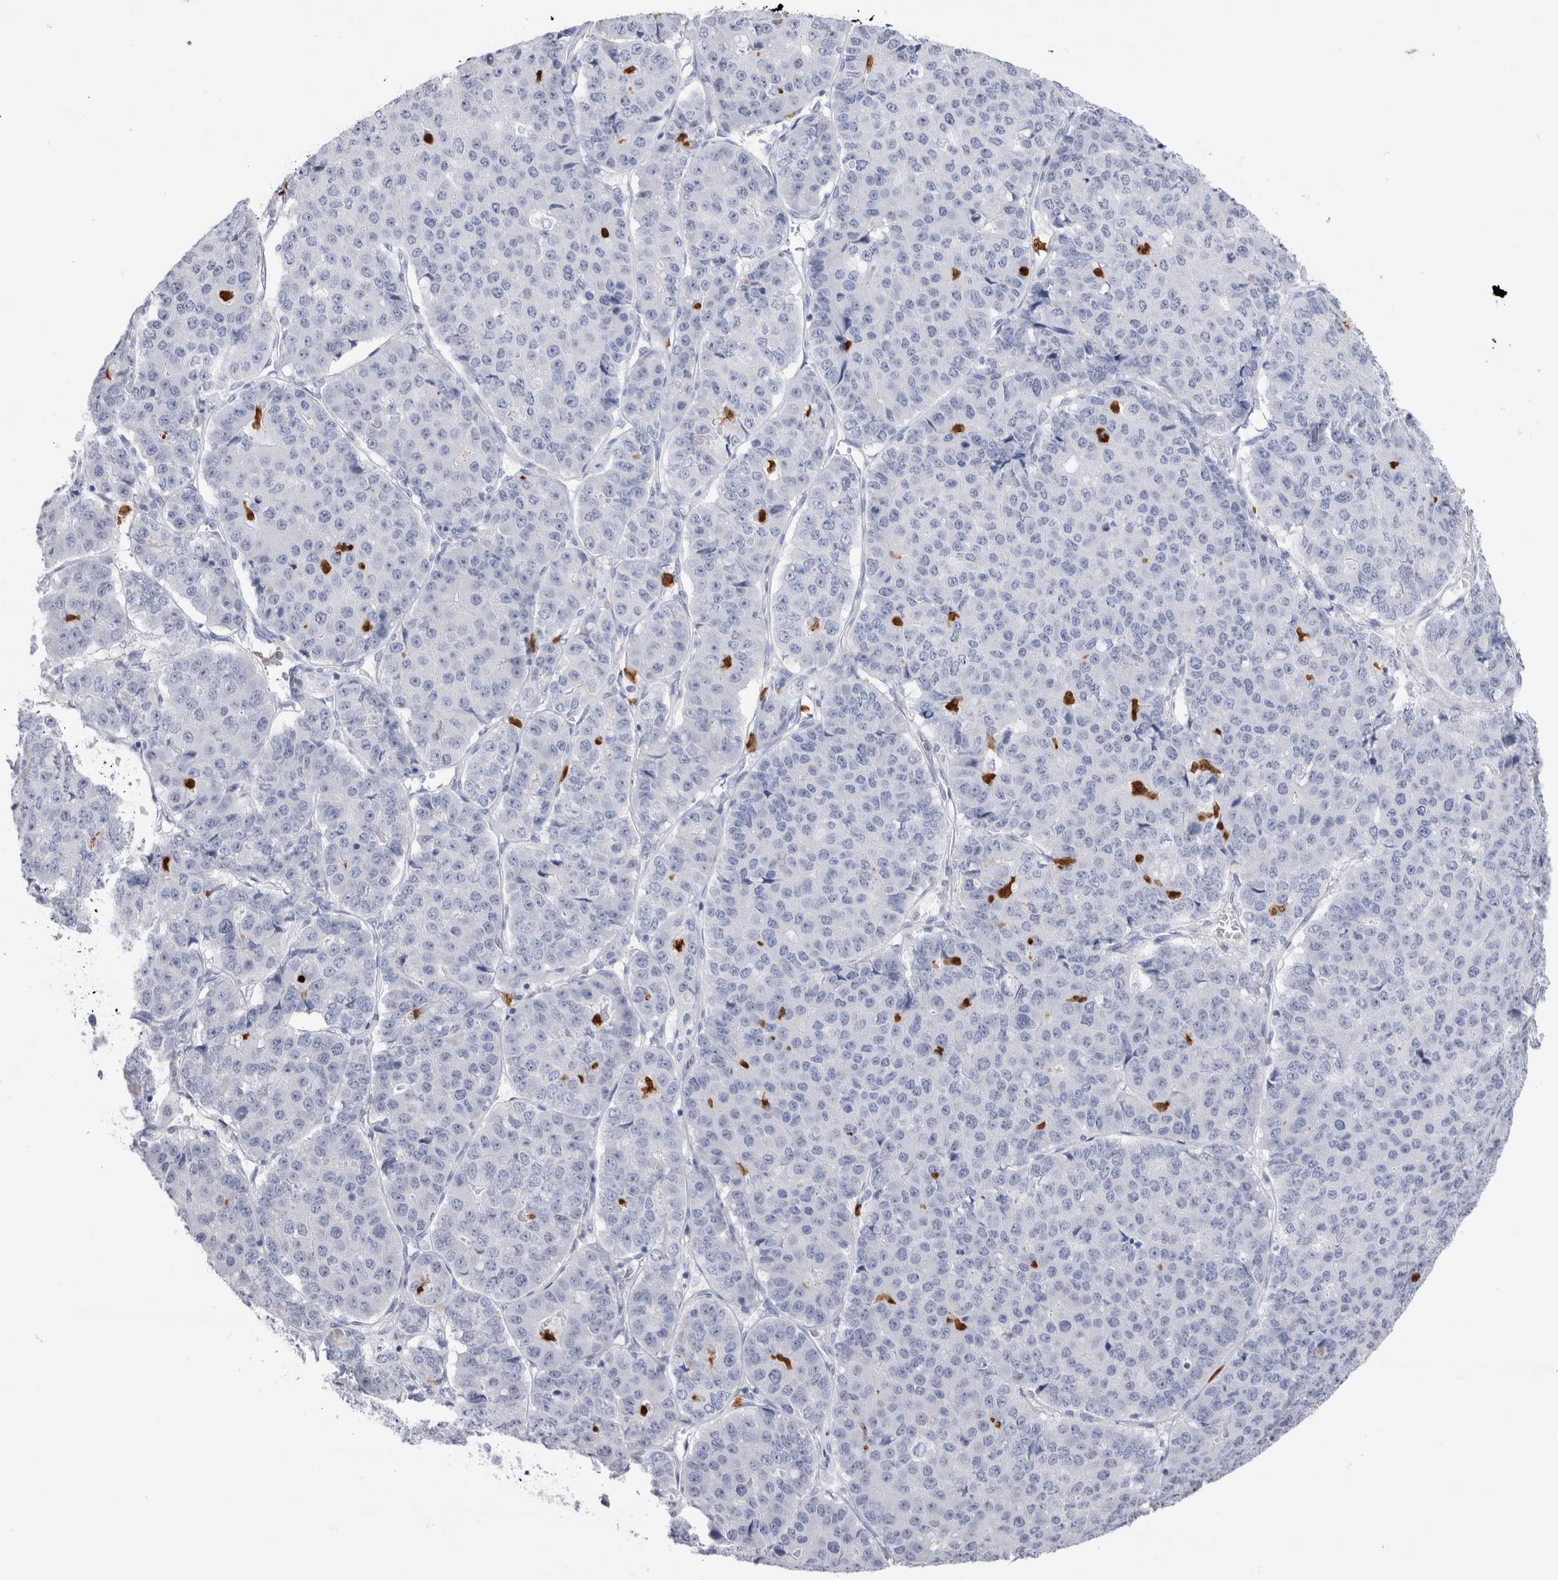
{"staining": {"intensity": "negative", "quantity": "none", "location": "none"}, "tissue": "pancreatic cancer", "cell_type": "Tumor cells", "image_type": "cancer", "snomed": [{"axis": "morphology", "description": "Adenocarcinoma, NOS"}, {"axis": "topography", "description": "Pancreas"}], "caption": "This photomicrograph is of pancreatic cancer (adenocarcinoma) stained with immunohistochemistry to label a protein in brown with the nuclei are counter-stained blue. There is no staining in tumor cells. The staining was performed using DAB to visualize the protein expression in brown, while the nuclei were stained in blue with hematoxylin (Magnification: 20x).", "gene": "SLC10A5", "patient": {"sex": "male", "age": 50}}